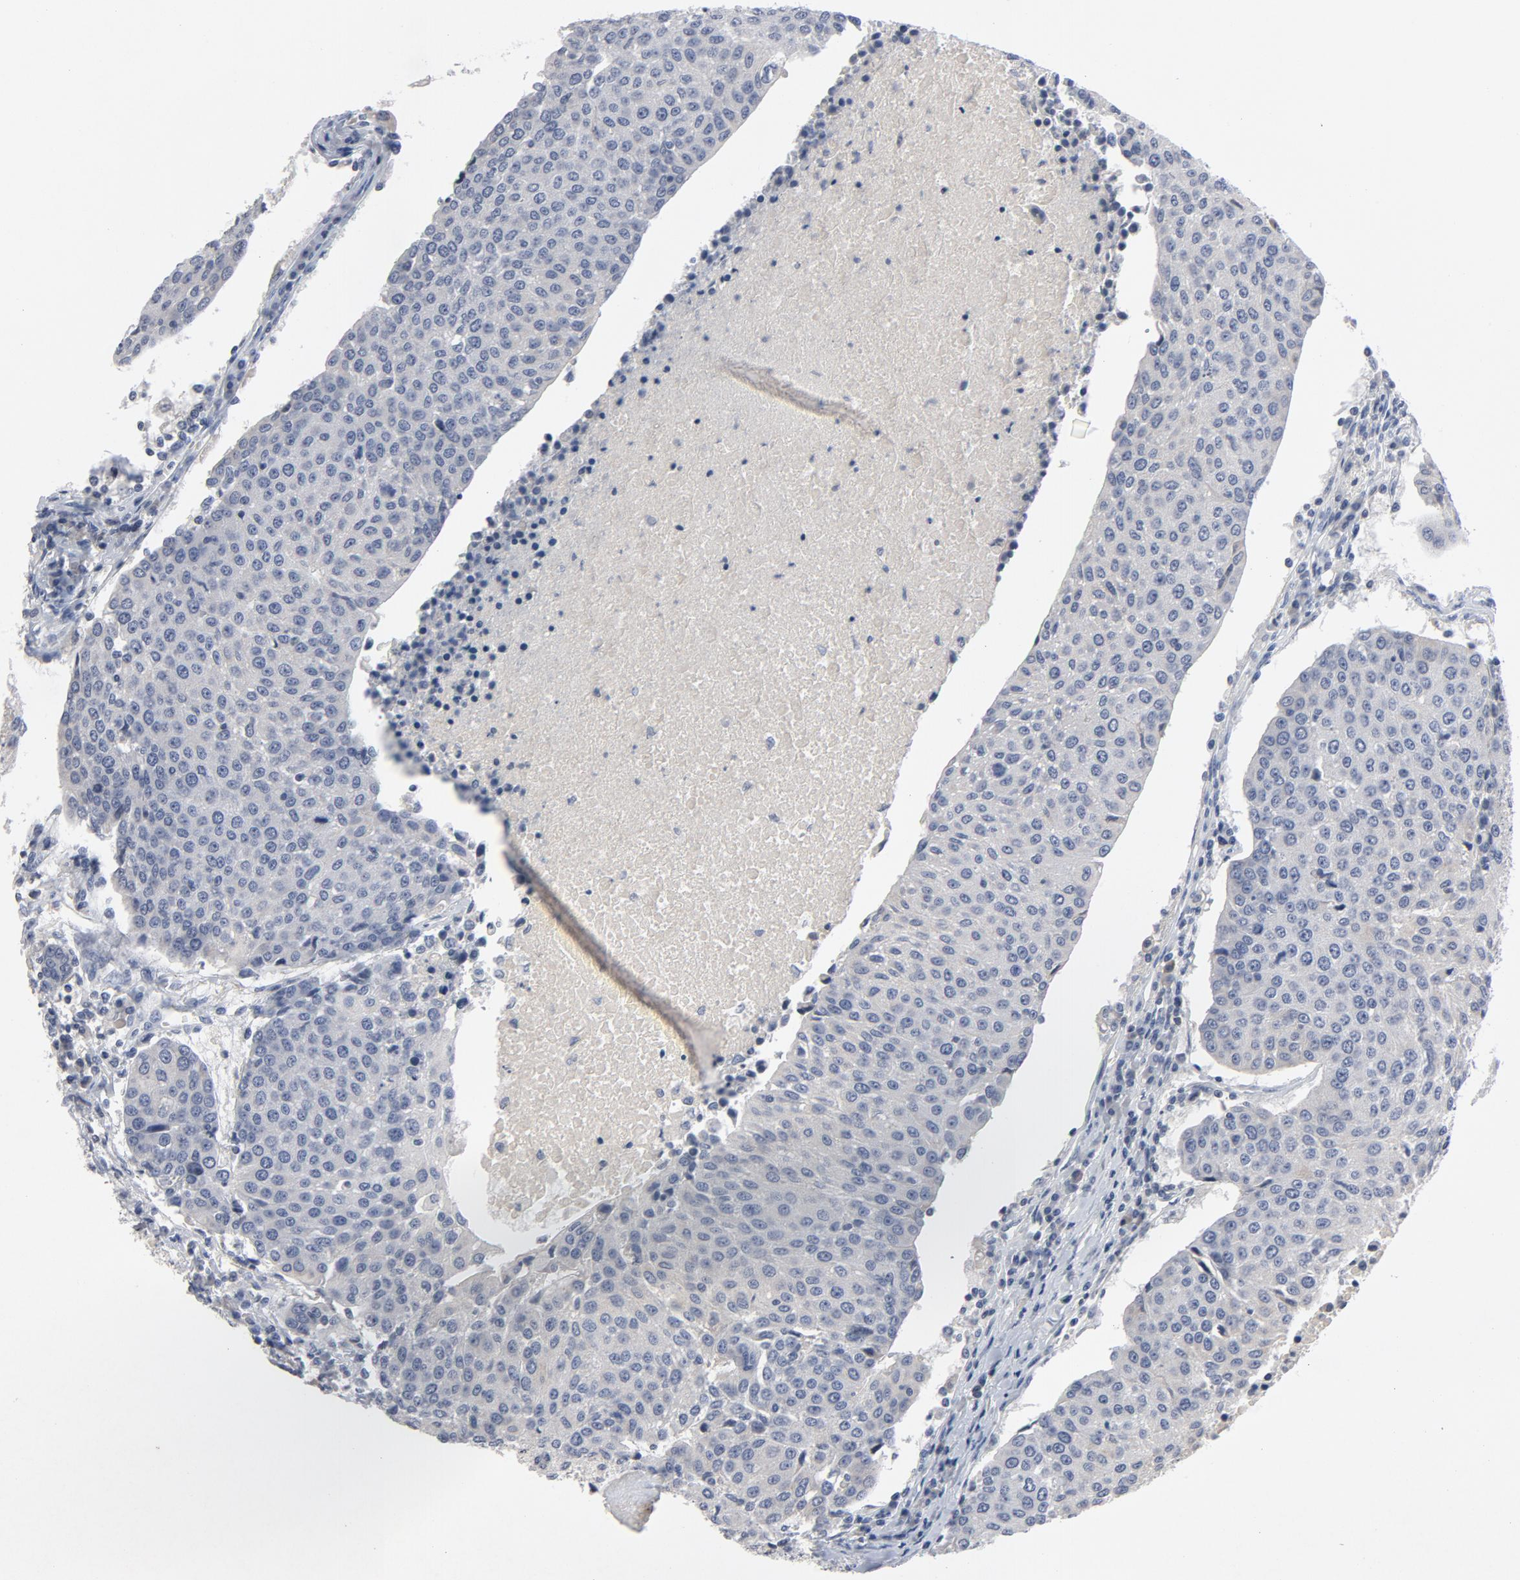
{"staining": {"intensity": "negative", "quantity": "none", "location": "none"}, "tissue": "urothelial cancer", "cell_type": "Tumor cells", "image_type": "cancer", "snomed": [{"axis": "morphology", "description": "Urothelial carcinoma, High grade"}, {"axis": "topography", "description": "Urinary bladder"}], "caption": "A histopathology image of human high-grade urothelial carcinoma is negative for staining in tumor cells.", "gene": "TCL1A", "patient": {"sex": "female", "age": 85}}